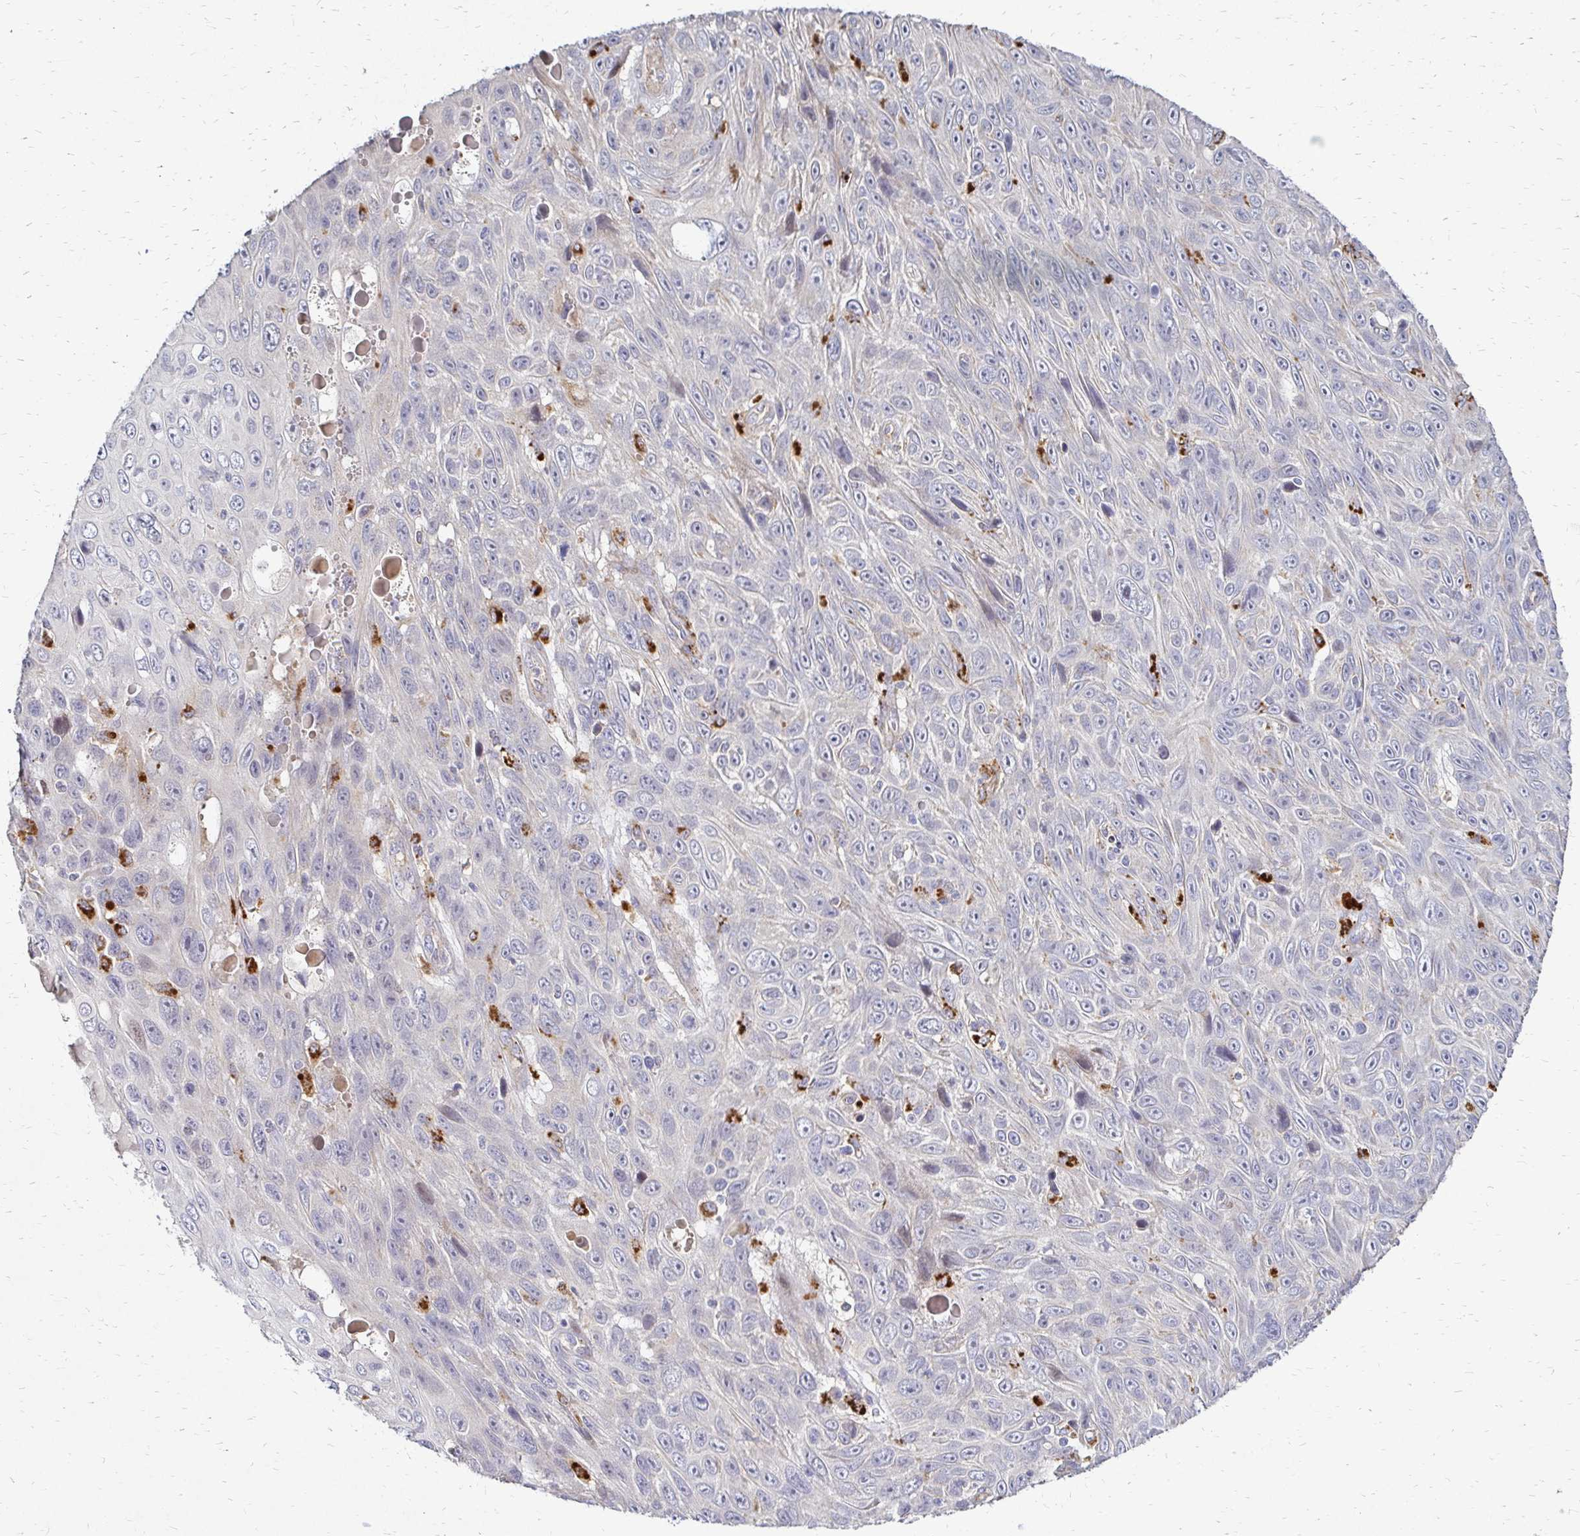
{"staining": {"intensity": "negative", "quantity": "none", "location": "none"}, "tissue": "skin cancer", "cell_type": "Tumor cells", "image_type": "cancer", "snomed": [{"axis": "morphology", "description": "Squamous cell carcinoma, NOS"}, {"axis": "topography", "description": "Skin"}], "caption": "High magnification brightfield microscopy of skin cancer (squamous cell carcinoma) stained with DAB (3,3'-diaminobenzidine) (brown) and counterstained with hematoxylin (blue): tumor cells show no significant expression.", "gene": "IDUA", "patient": {"sex": "male", "age": 82}}